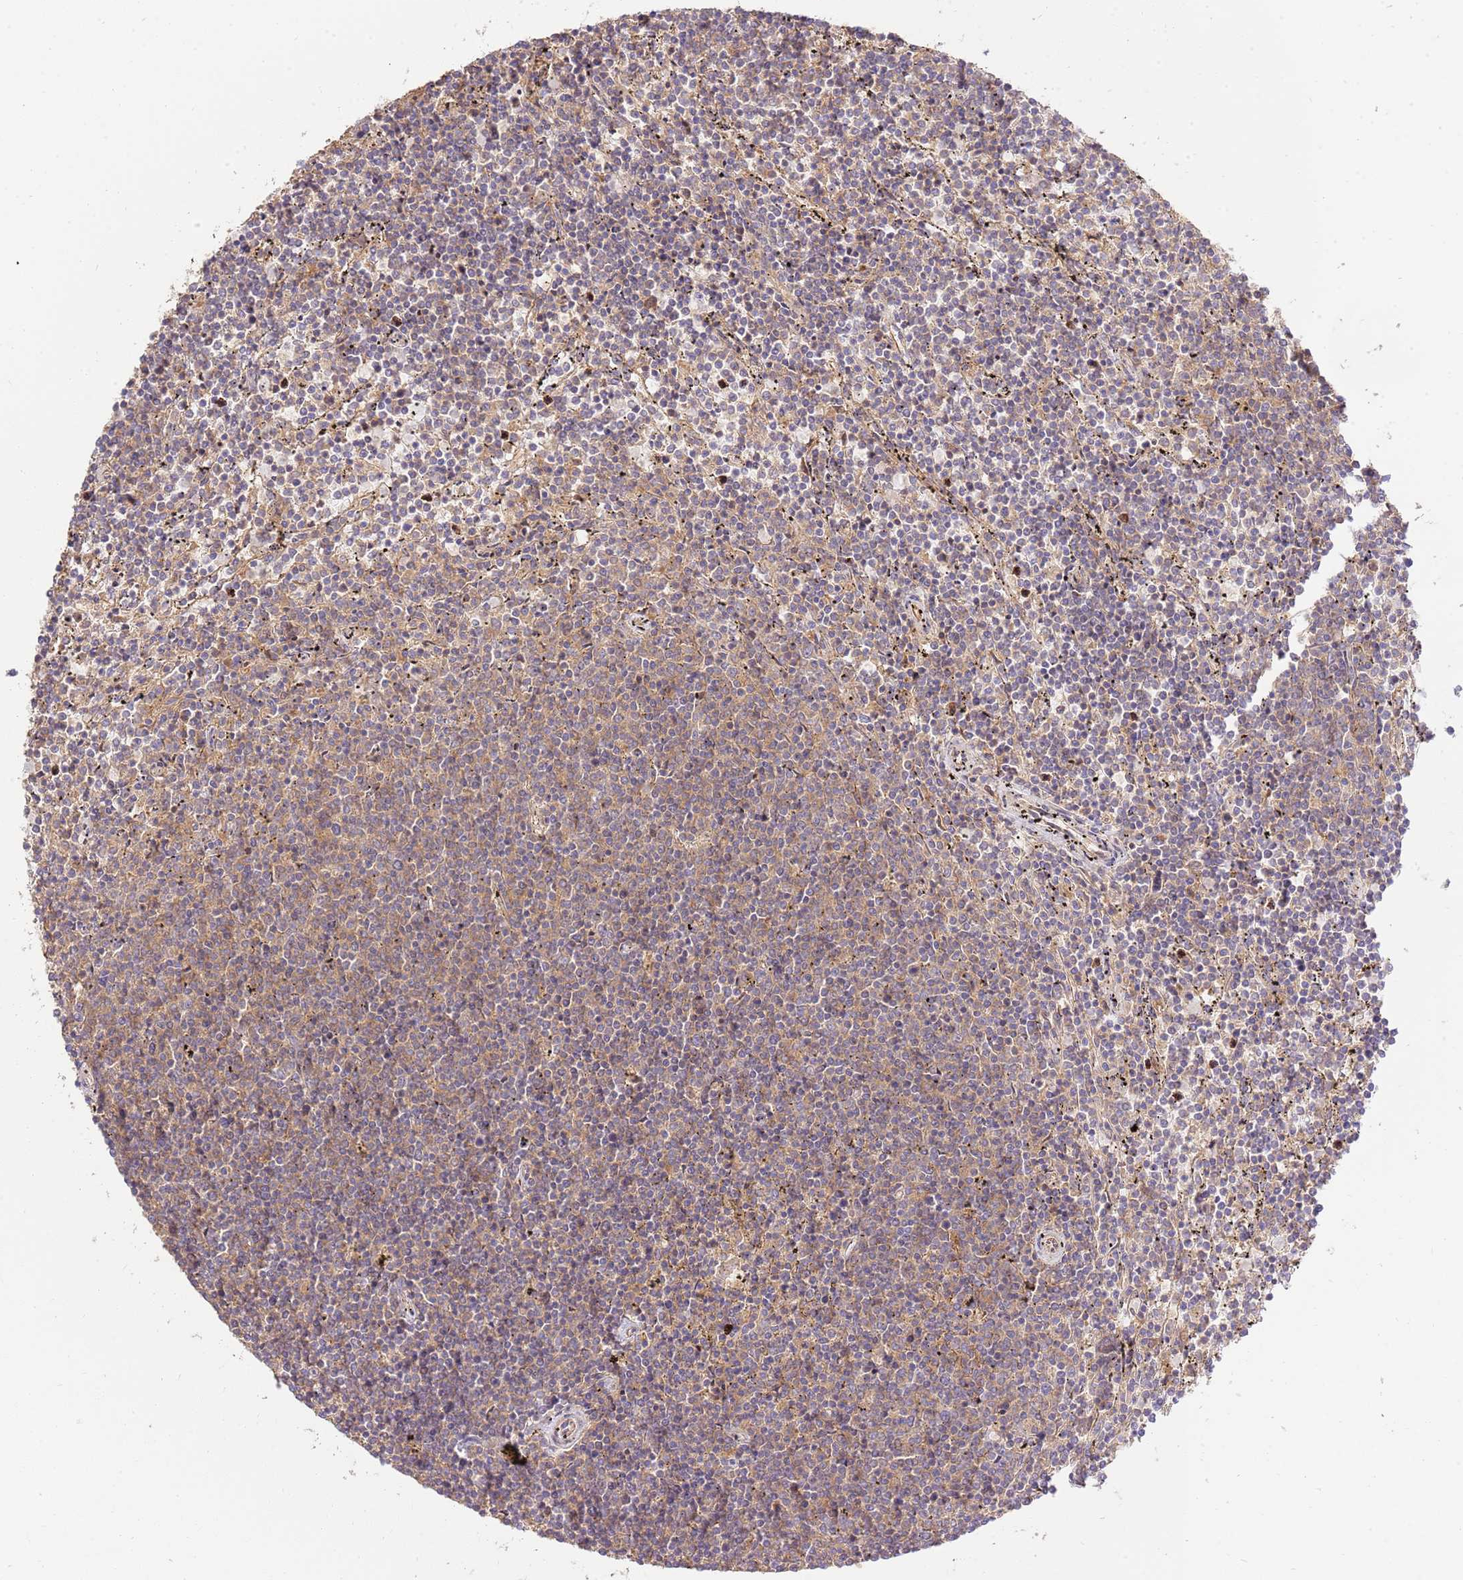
{"staining": {"intensity": "weak", "quantity": "25%-75%", "location": "cytoplasmic/membranous"}, "tissue": "lymphoma", "cell_type": "Tumor cells", "image_type": "cancer", "snomed": [{"axis": "morphology", "description": "Malignant lymphoma, non-Hodgkin's type, Low grade"}, {"axis": "topography", "description": "Spleen"}], "caption": "Protein positivity by immunohistochemistry exhibits weak cytoplasmic/membranous positivity in approximately 25%-75% of tumor cells in low-grade malignant lymphoma, non-Hodgkin's type. Nuclei are stained in blue.", "gene": "GAREM1", "patient": {"sex": "female", "age": 50}}